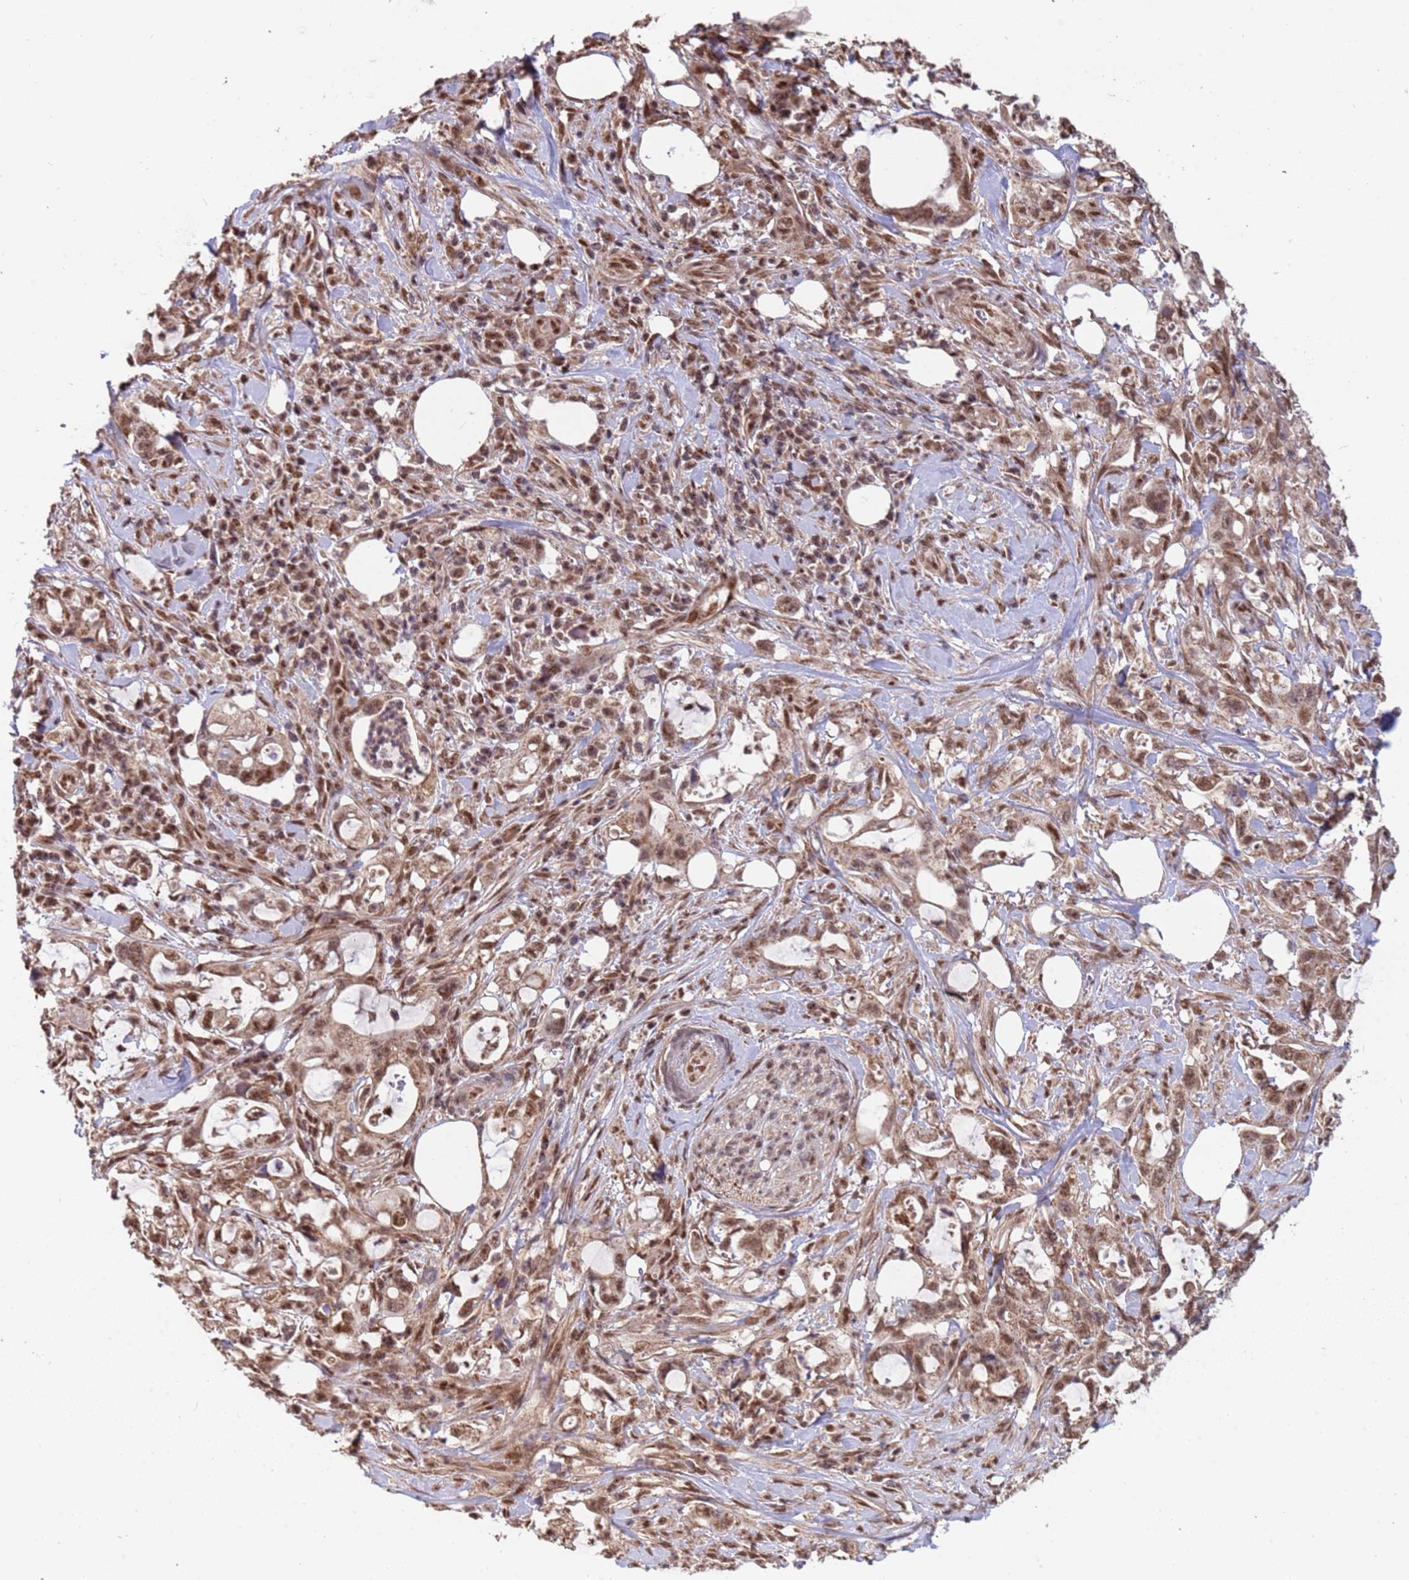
{"staining": {"intensity": "moderate", "quantity": ">75%", "location": "nuclear"}, "tissue": "pancreatic cancer", "cell_type": "Tumor cells", "image_type": "cancer", "snomed": [{"axis": "morphology", "description": "Adenocarcinoma, NOS"}, {"axis": "topography", "description": "Pancreas"}], "caption": "An immunohistochemistry (IHC) photomicrograph of neoplastic tissue is shown. Protein staining in brown labels moderate nuclear positivity in pancreatic cancer within tumor cells. (DAB = brown stain, brightfield microscopy at high magnification).", "gene": "DENND2B", "patient": {"sex": "female", "age": 61}}